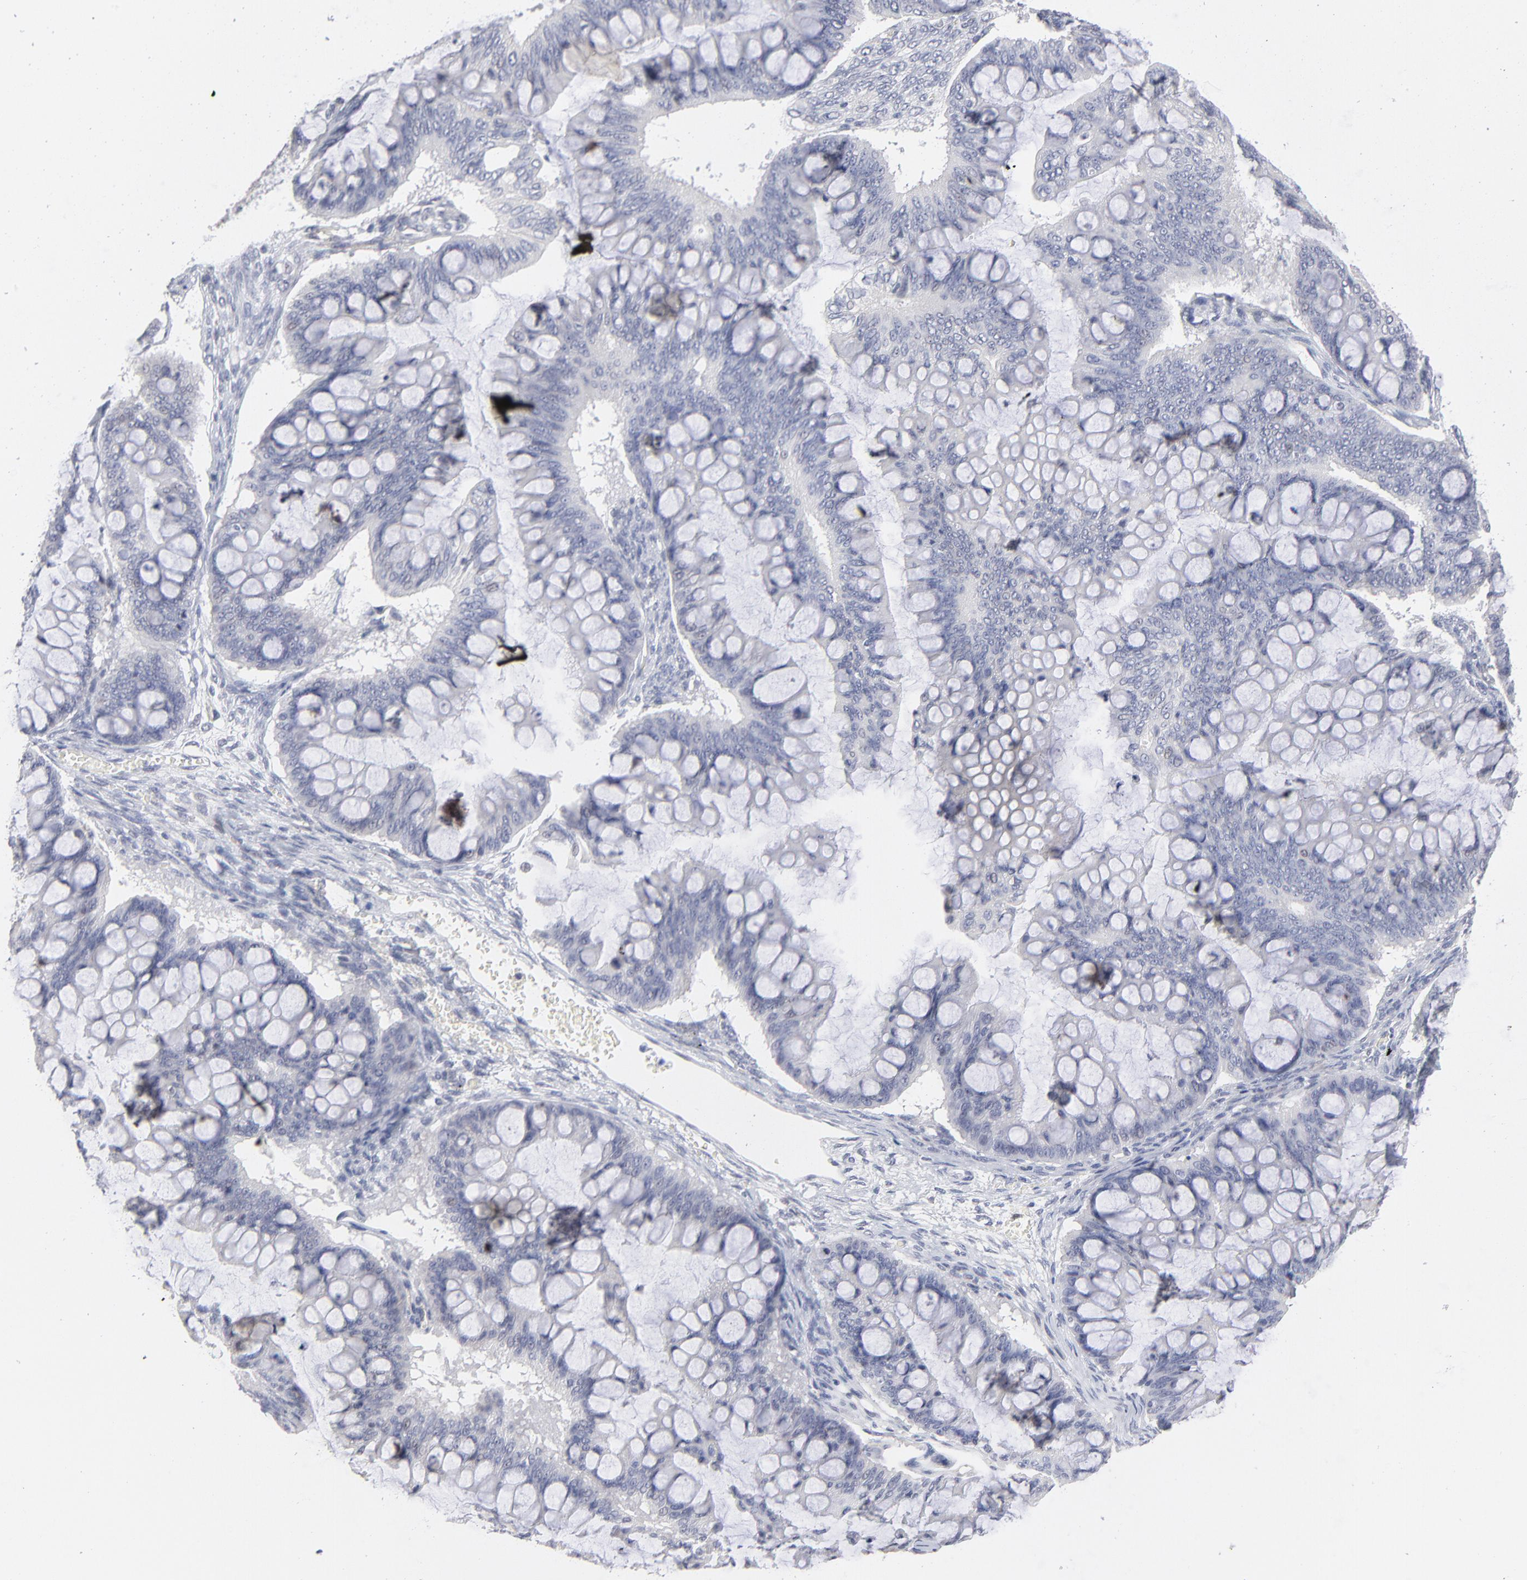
{"staining": {"intensity": "negative", "quantity": "none", "location": "none"}, "tissue": "ovarian cancer", "cell_type": "Tumor cells", "image_type": "cancer", "snomed": [{"axis": "morphology", "description": "Cystadenocarcinoma, mucinous, NOS"}, {"axis": "topography", "description": "Ovary"}], "caption": "This is an IHC micrograph of human ovarian cancer. There is no staining in tumor cells.", "gene": "RBM3", "patient": {"sex": "female", "age": 73}}